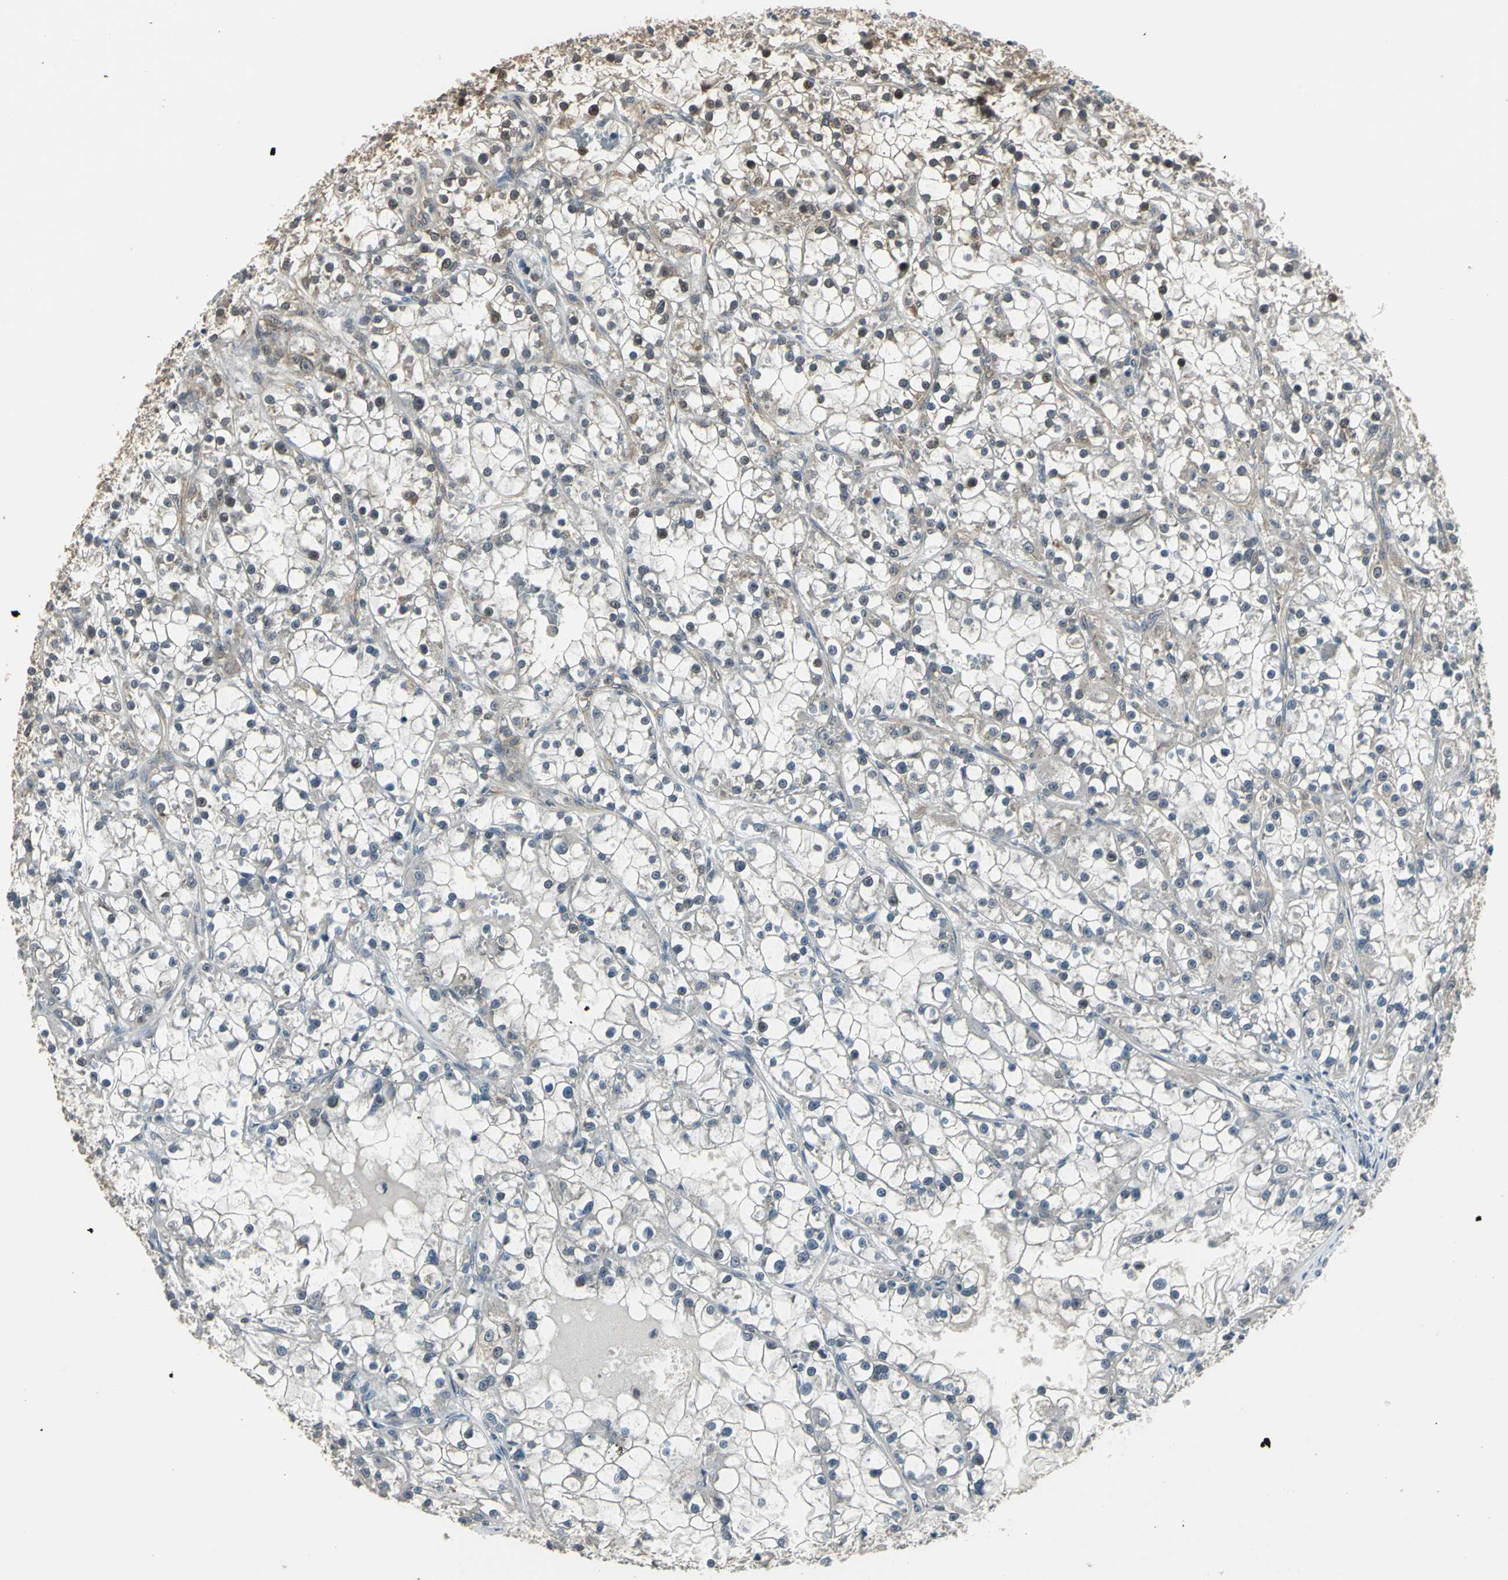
{"staining": {"intensity": "weak", "quantity": "<25%", "location": "cytoplasmic/membranous,nuclear"}, "tissue": "renal cancer", "cell_type": "Tumor cells", "image_type": "cancer", "snomed": [{"axis": "morphology", "description": "Adenocarcinoma, NOS"}, {"axis": "topography", "description": "Kidney"}], "caption": "A histopathology image of renal cancer (adenocarcinoma) stained for a protein displays no brown staining in tumor cells.", "gene": "PFDN1", "patient": {"sex": "female", "age": 52}}